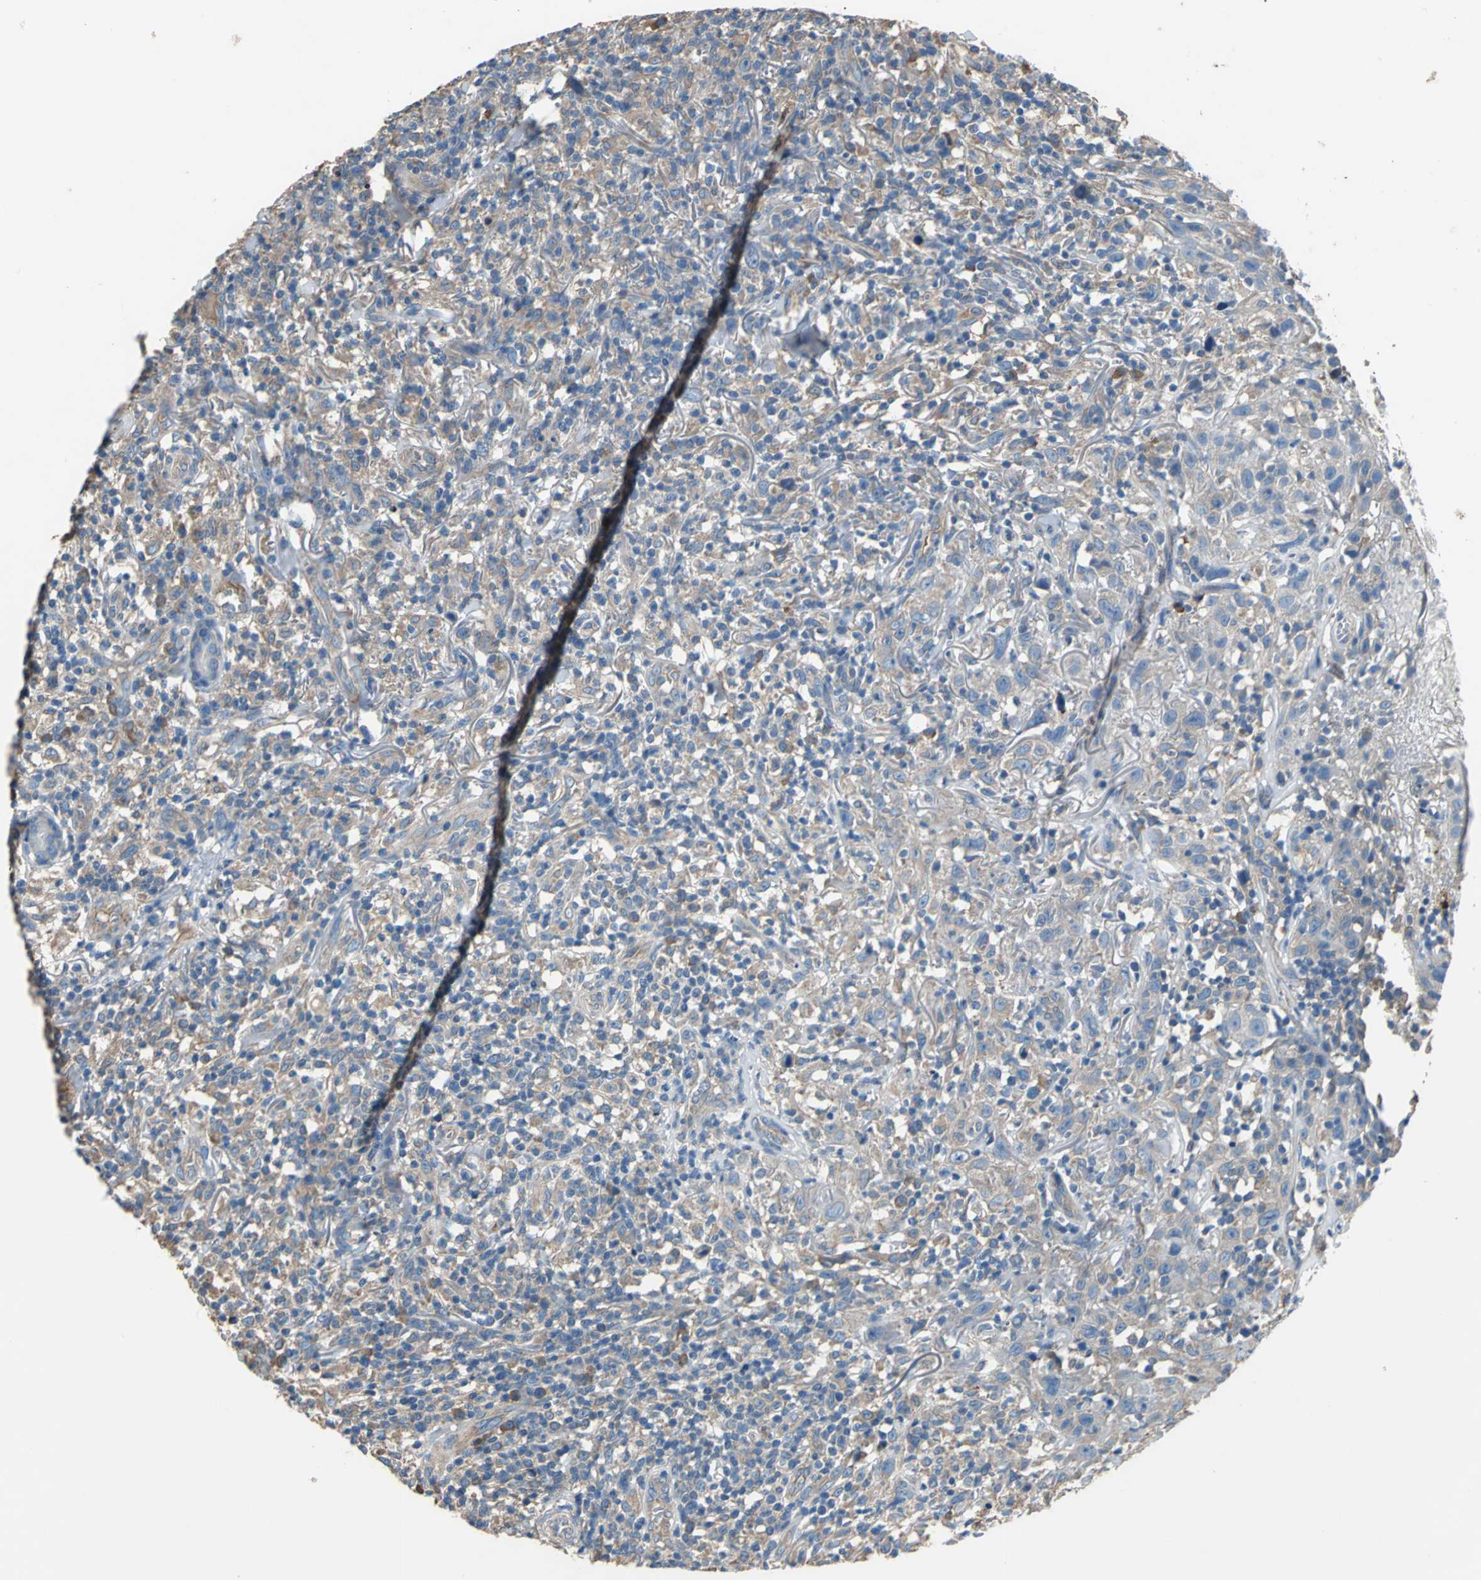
{"staining": {"intensity": "moderate", "quantity": ">75%", "location": "cytoplasmic/membranous"}, "tissue": "thyroid cancer", "cell_type": "Tumor cells", "image_type": "cancer", "snomed": [{"axis": "morphology", "description": "Carcinoma, NOS"}, {"axis": "topography", "description": "Thyroid gland"}], "caption": "About >75% of tumor cells in human thyroid cancer (carcinoma) reveal moderate cytoplasmic/membranous protein staining as visualized by brown immunohistochemical staining.", "gene": "HEPH", "patient": {"sex": "female", "age": 77}}